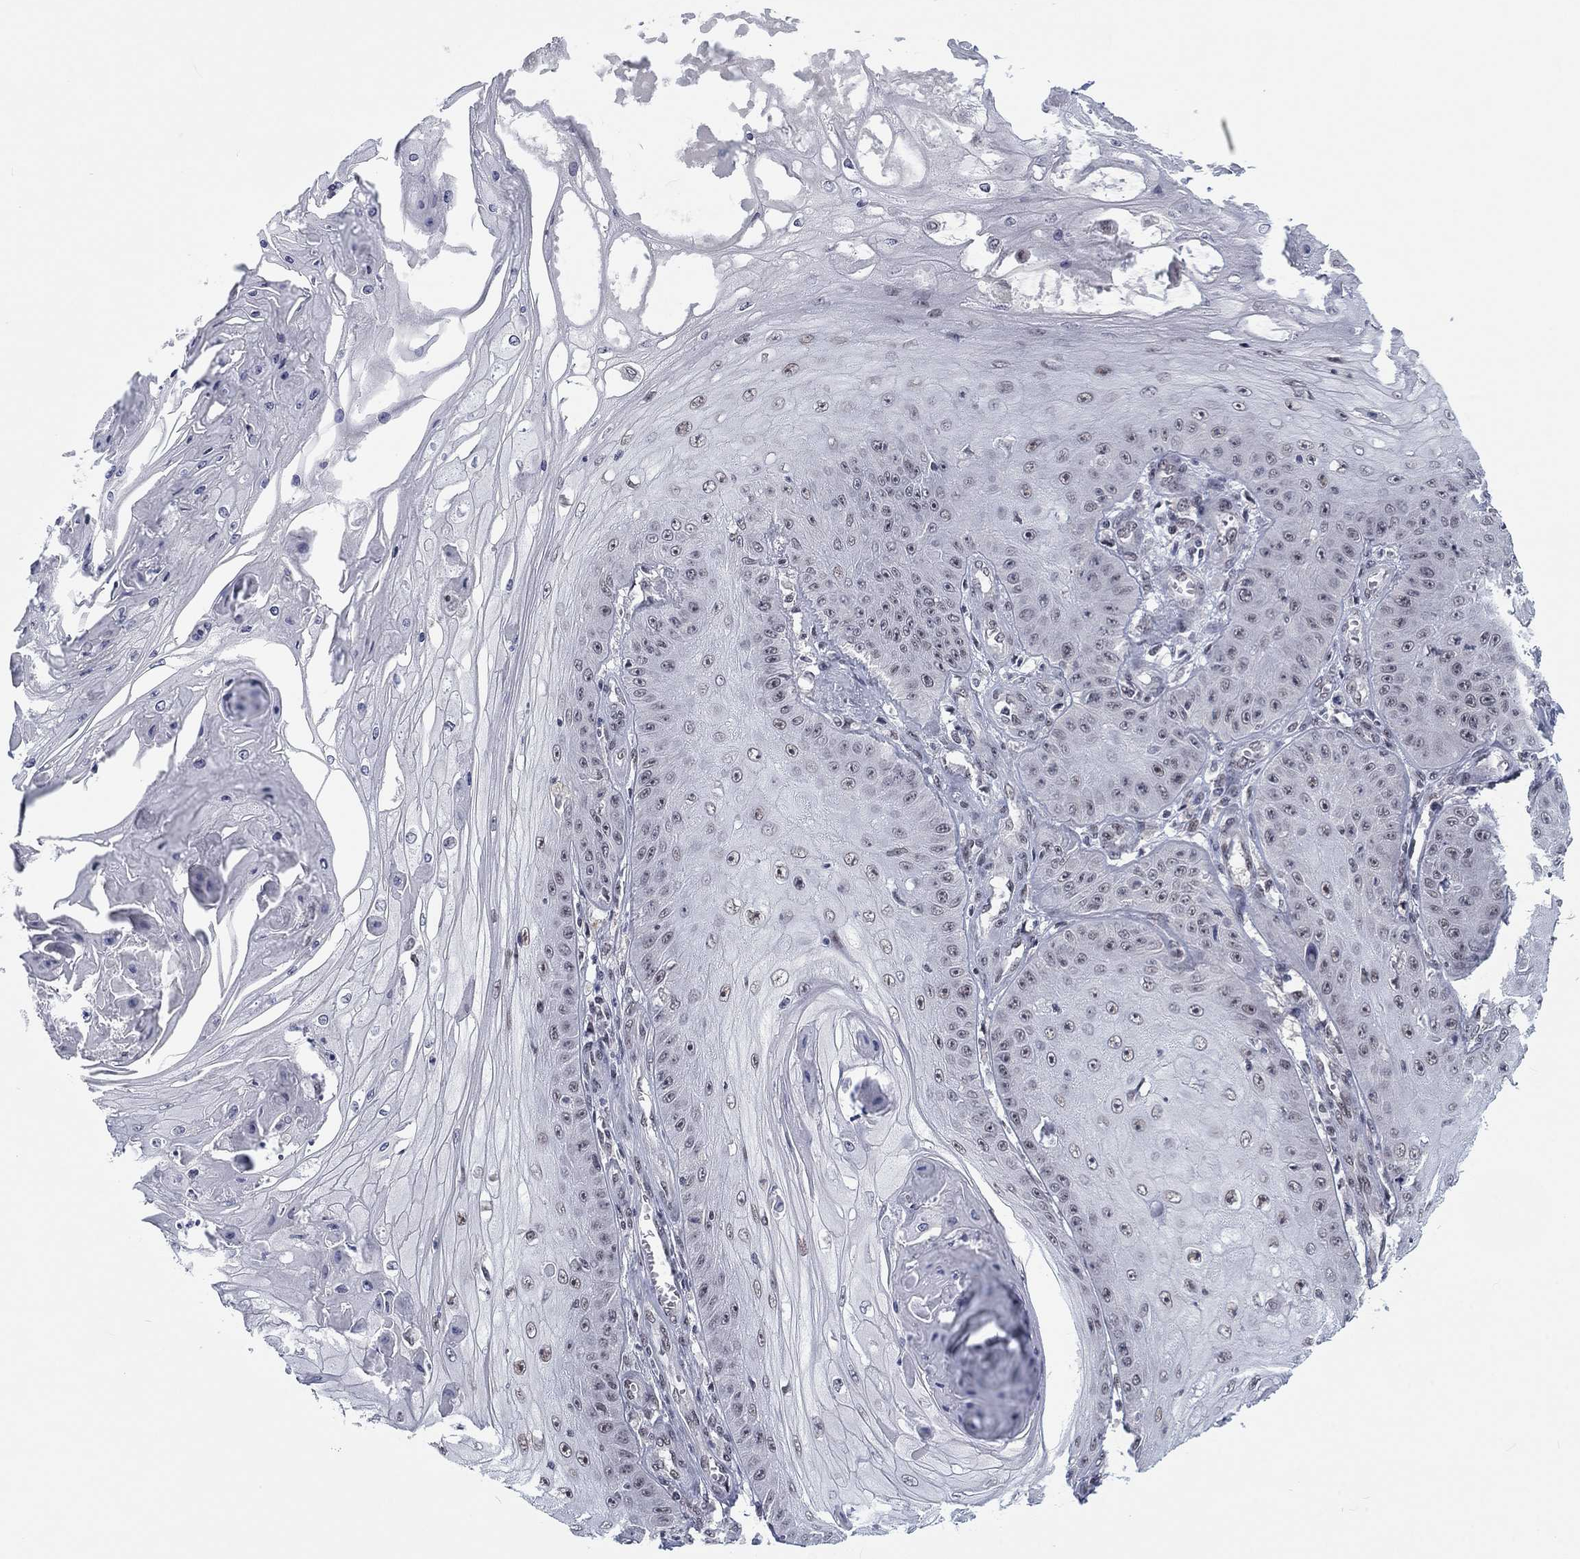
{"staining": {"intensity": "negative", "quantity": "none", "location": "none"}, "tissue": "skin cancer", "cell_type": "Tumor cells", "image_type": "cancer", "snomed": [{"axis": "morphology", "description": "Squamous cell carcinoma, NOS"}, {"axis": "topography", "description": "Skin"}], "caption": "This is an immunohistochemistry micrograph of squamous cell carcinoma (skin). There is no positivity in tumor cells.", "gene": "FYTTD1", "patient": {"sex": "male", "age": 70}}